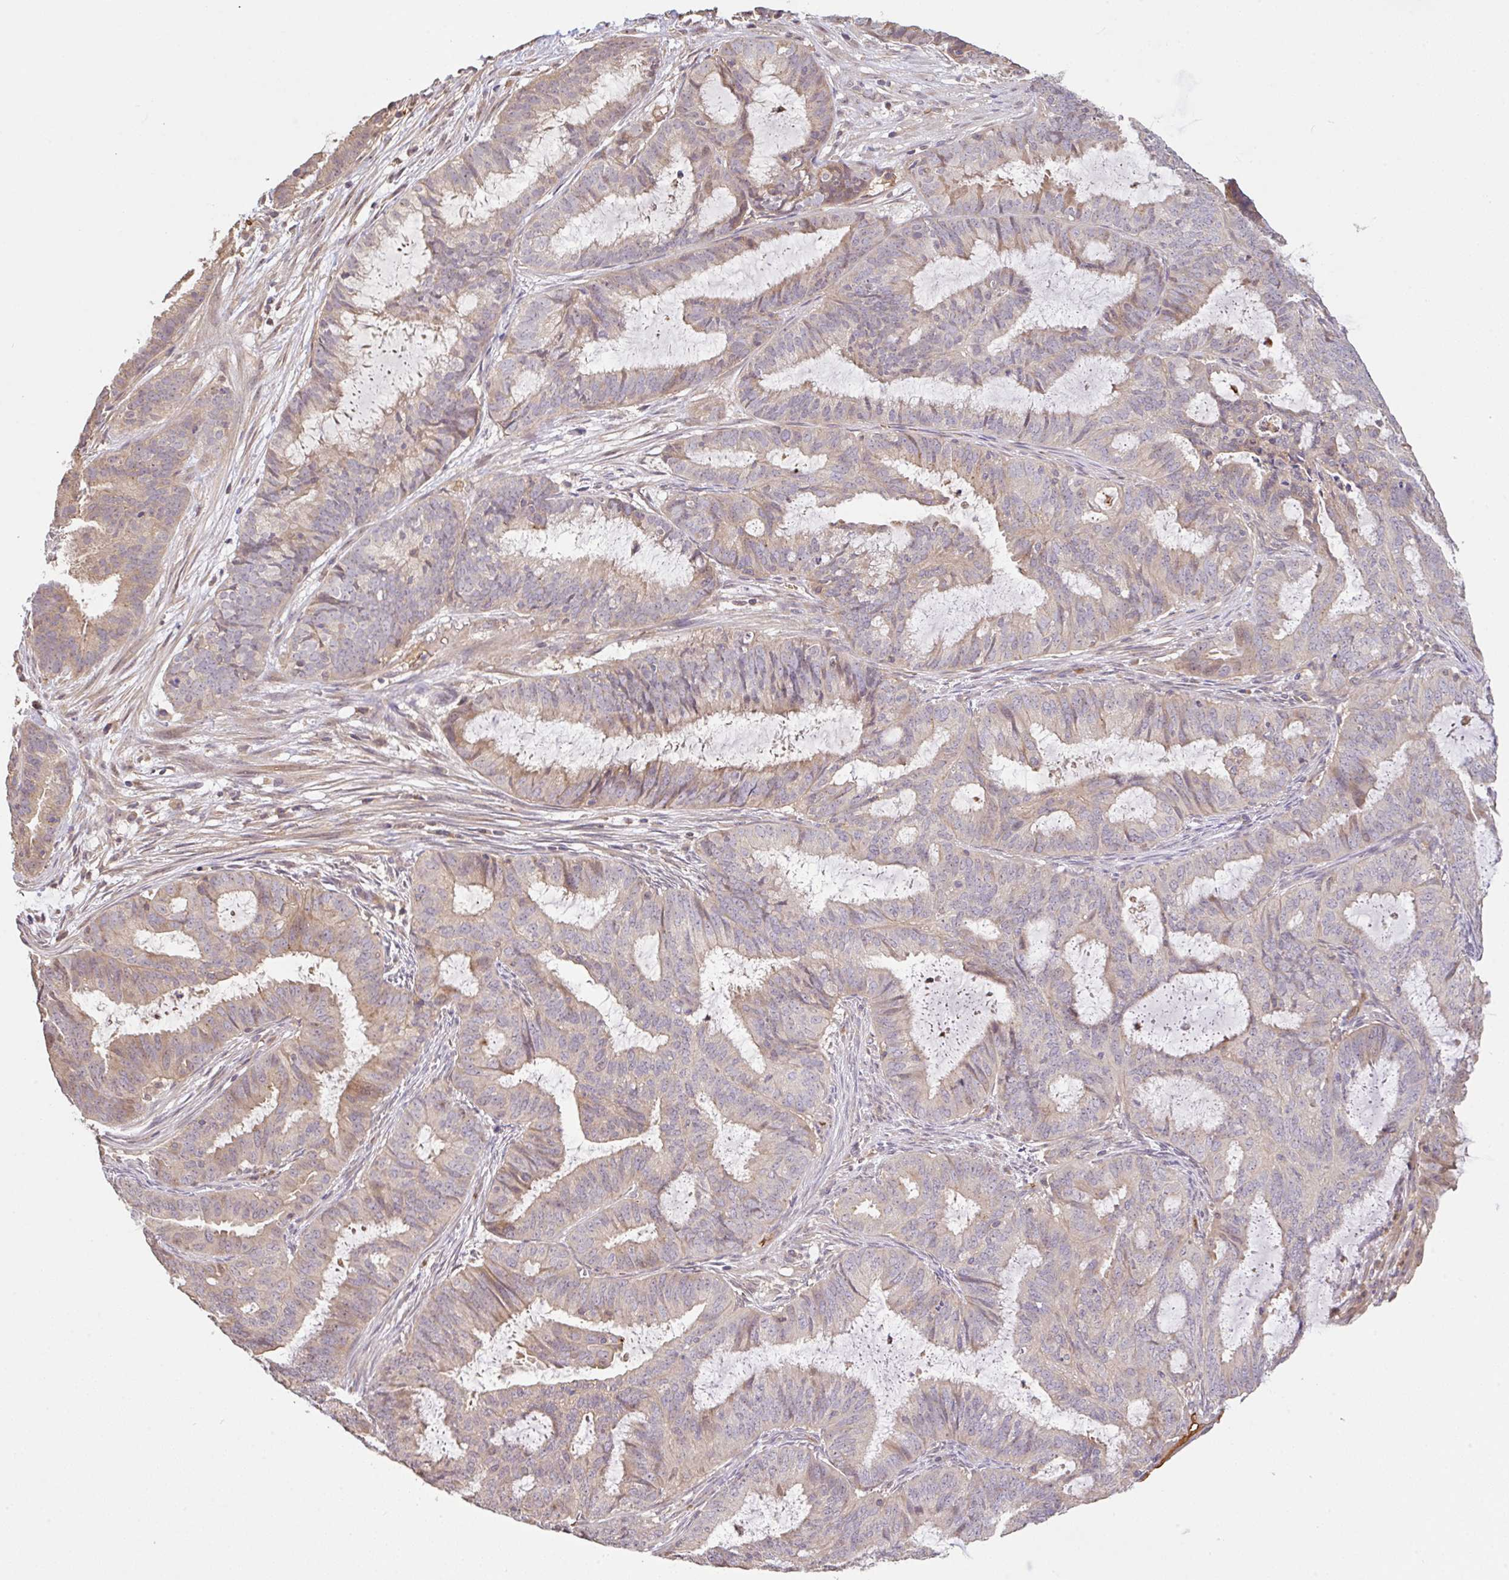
{"staining": {"intensity": "weak", "quantity": "<25%", "location": "cytoplasmic/membranous"}, "tissue": "endometrial cancer", "cell_type": "Tumor cells", "image_type": "cancer", "snomed": [{"axis": "morphology", "description": "Adenocarcinoma, NOS"}, {"axis": "topography", "description": "Endometrium"}], "caption": "The IHC photomicrograph has no significant expression in tumor cells of endometrial cancer (adenocarcinoma) tissue.", "gene": "C1QTNF9B", "patient": {"sex": "female", "age": 51}}